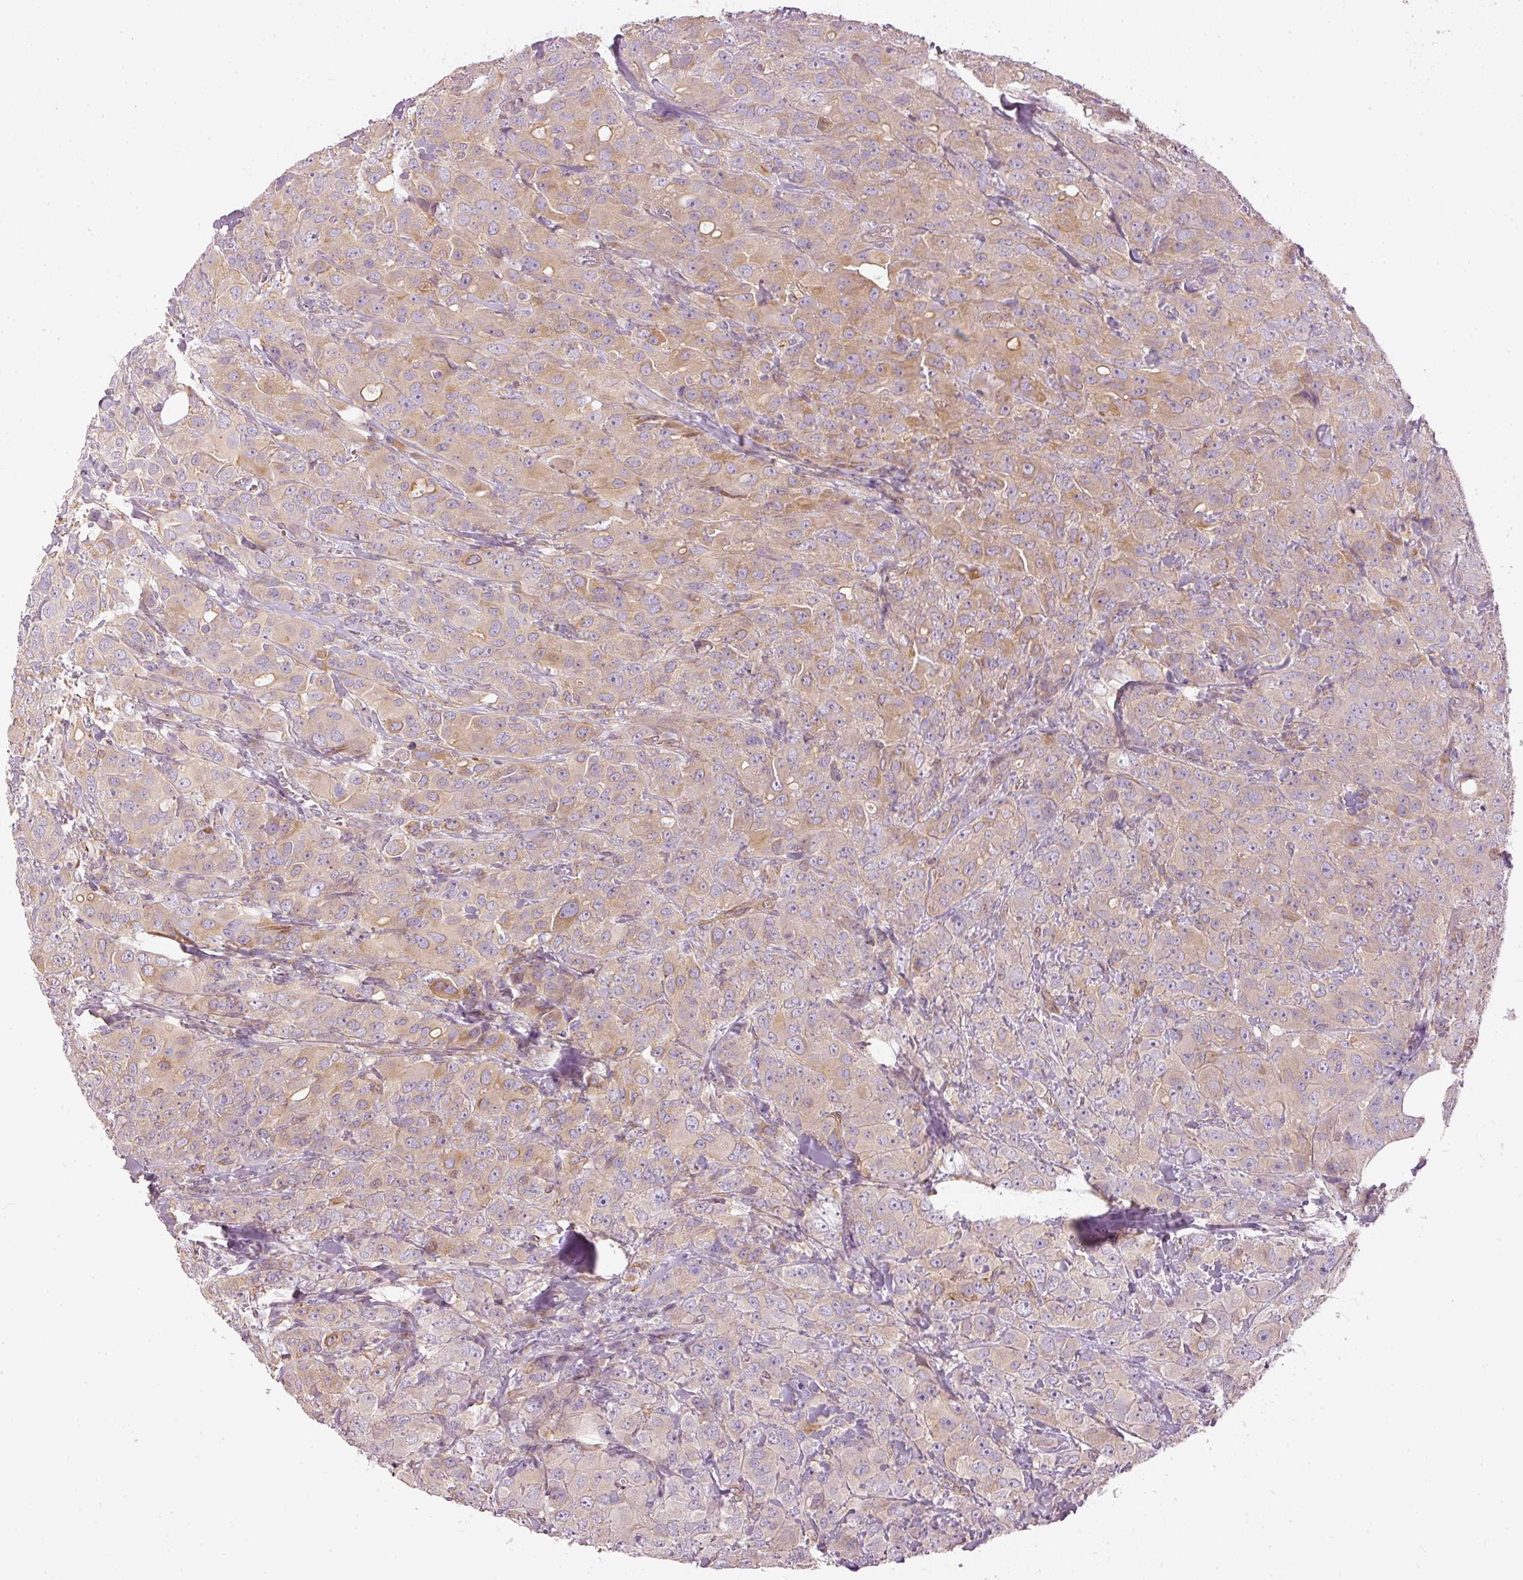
{"staining": {"intensity": "moderate", "quantity": "25%-75%", "location": "cytoplasmic/membranous"}, "tissue": "breast cancer", "cell_type": "Tumor cells", "image_type": "cancer", "snomed": [{"axis": "morphology", "description": "Duct carcinoma"}, {"axis": "topography", "description": "Breast"}], "caption": "Immunohistochemistry (IHC) histopathology image of breast intraductal carcinoma stained for a protein (brown), which exhibits medium levels of moderate cytoplasmic/membranous positivity in about 25%-75% of tumor cells.", "gene": "OSR2", "patient": {"sex": "female", "age": 43}}